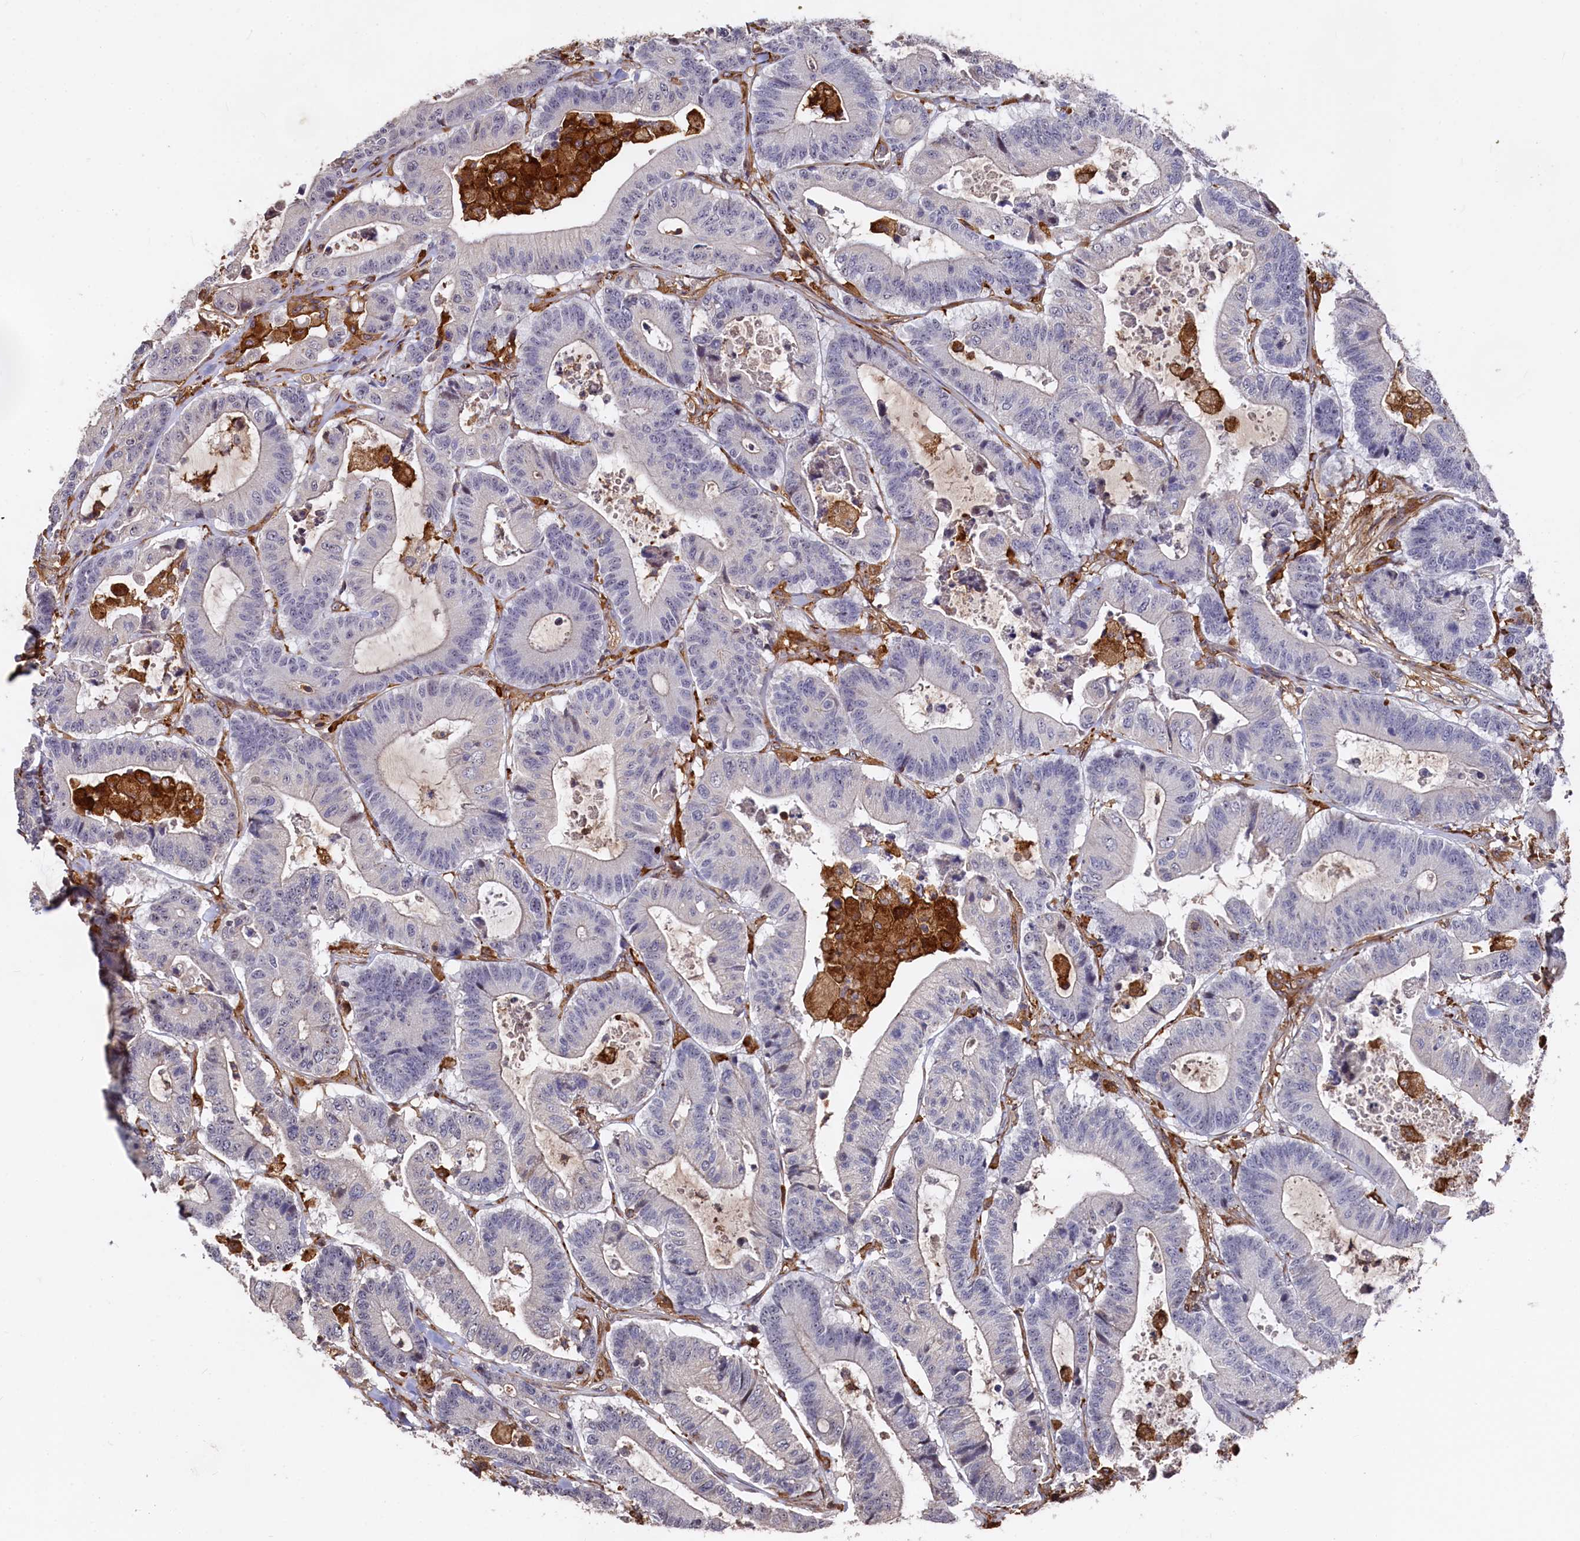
{"staining": {"intensity": "negative", "quantity": "none", "location": "none"}, "tissue": "colorectal cancer", "cell_type": "Tumor cells", "image_type": "cancer", "snomed": [{"axis": "morphology", "description": "Adenocarcinoma, NOS"}, {"axis": "topography", "description": "Colon"}], "caption": "Immunohistochemistry (IHC) of human colorectal cancer displays no expression in tumor cells.", "gene": "PLEKHO2", "patient": {"sex": "female", "age": 84}}